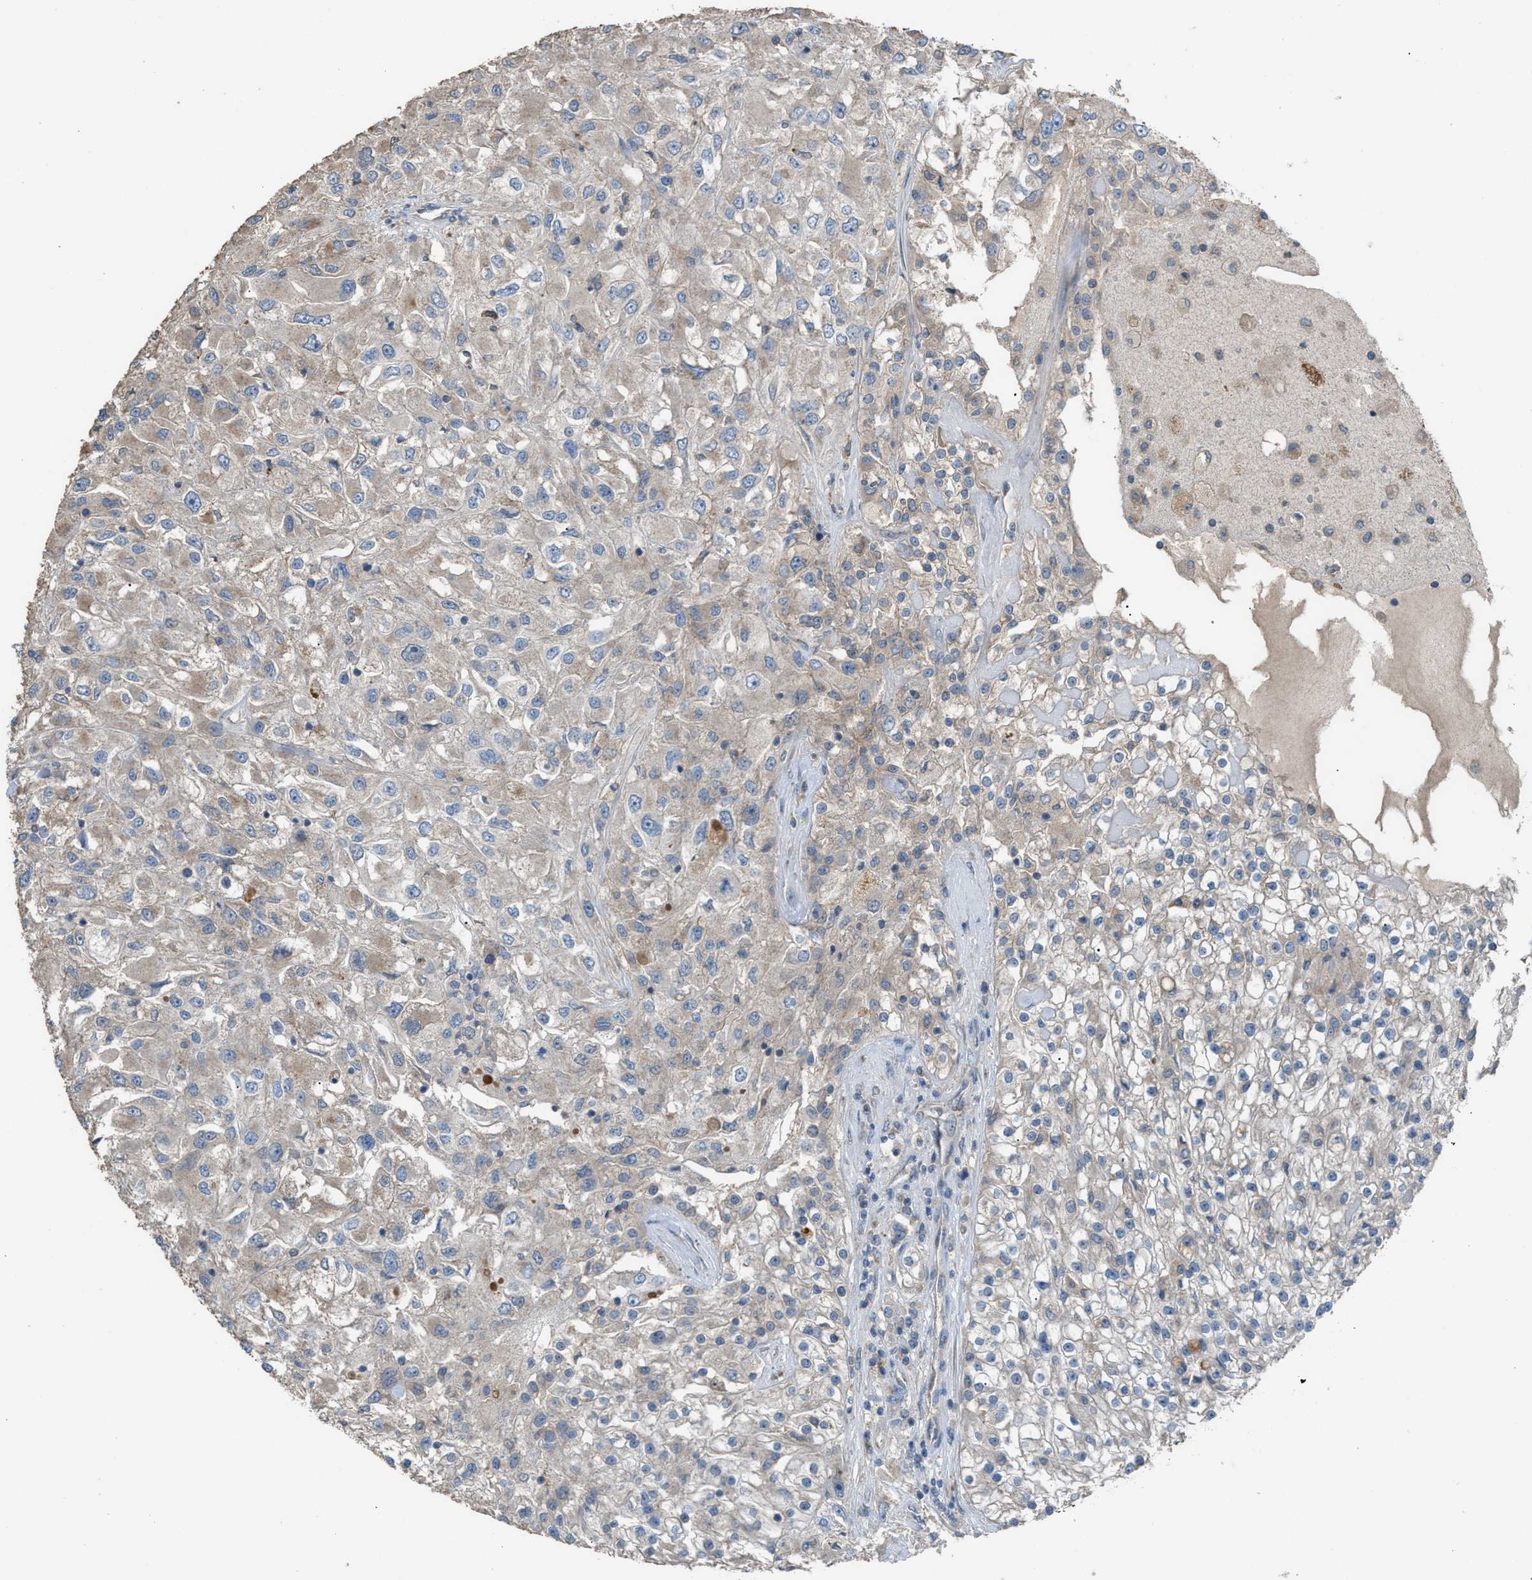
{"staining": {"intensity": "weak", "quantity": "<25%", "location": "cytoplasmic/membranous"}, "tissue": "renal cancer", "cell_type": "Tumor cells", "image_type": "cancer", "snomed": [{"axis": "morphology", "description": "Adenocarcinoma, NOS"}, {"axis": "topography", "description": "Kidney"}], "caption": "The micrograph exhibits no staining of tumor cells in renal adenocarcinoma.", "gene": "TPK1", "patient": {"sex": "female", "age": 52}}